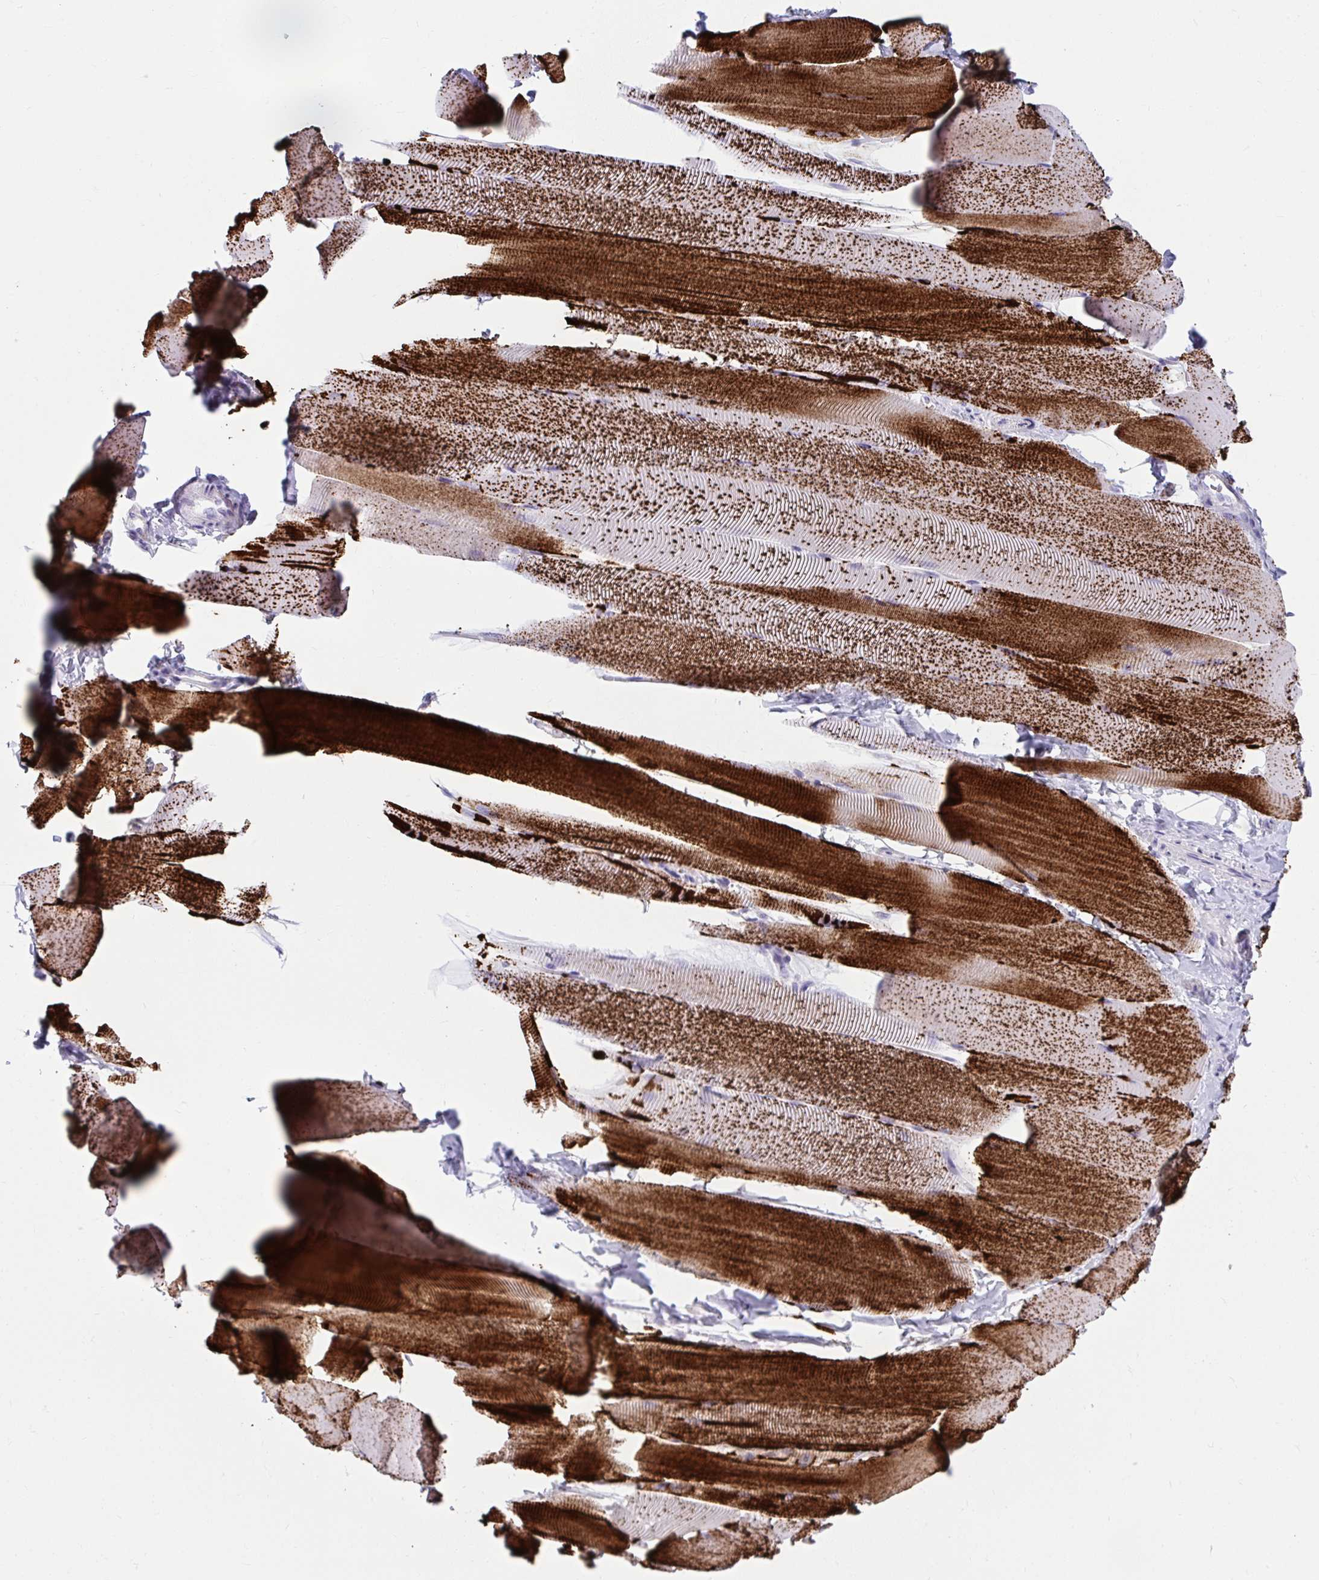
{"staining": {"intensity": "strong", "quantity": "25%-75%", "location": "cytoplasmic/membranous"}, "tissue": "skeletal muscle", "cell_type": "Myocytes", "image_type": "normal", "snomed": [{"axis": "morphology", "description": "Normal tissue, NOS"}, {"axis": "topography", "description": "Skeletal muscle"}], "caption": "Approximately 25%-75% of myocytes in unremarkable skeletal muscle reveal strong cytoplasmic/membranous protein staining as visualized by brown immunohistochemical staining.", "gene": "UGT3A2", "patient": {"sex": "male", "age": 25}}